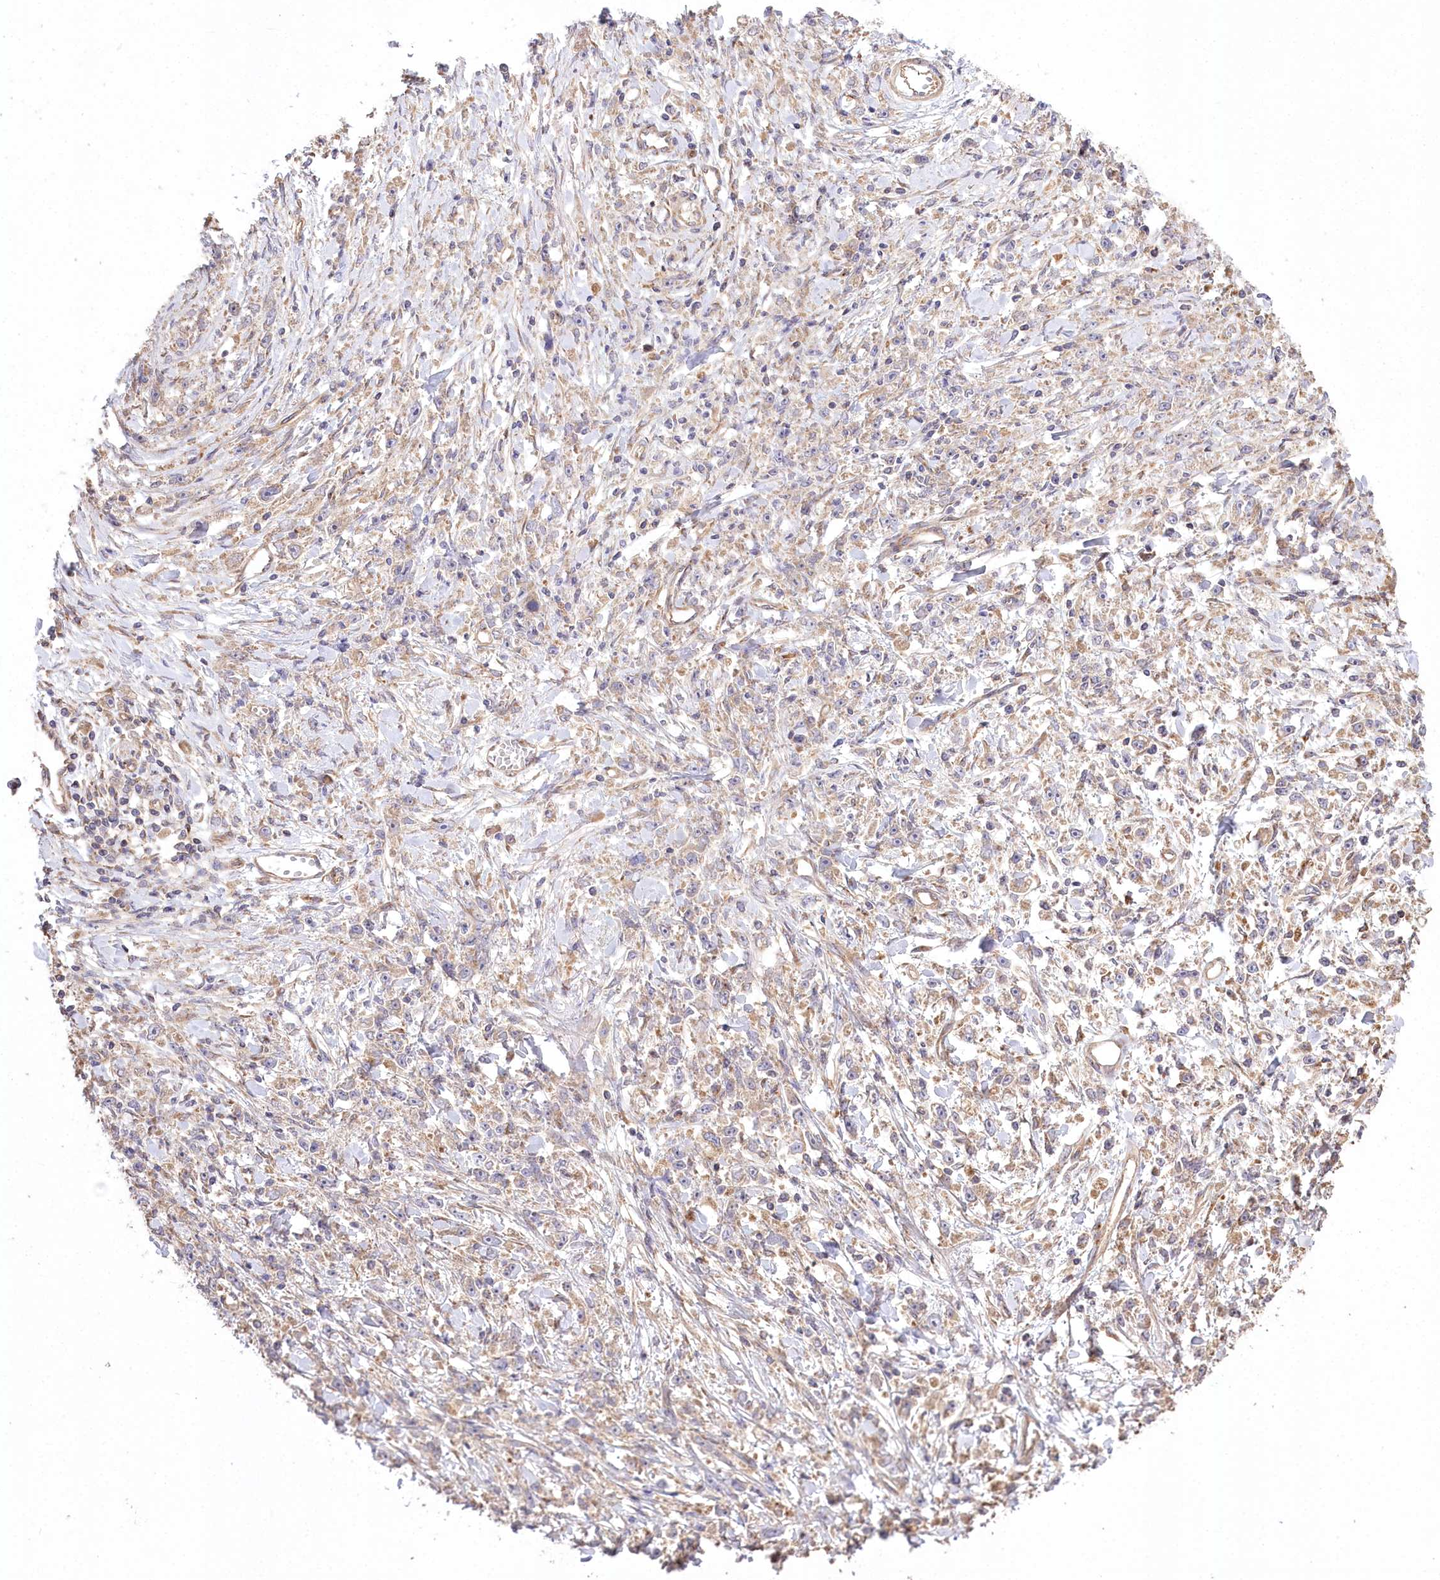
{"staining": {"intensity": "weak", "quantity": "<25%", "location": "cytoplasmic/membranous"}, "tissue": "stomach cancer", "cell_type": "Tumor cells", "image_type": "cancer", "snomed": [{"axis": "morphology", "description": "Adenocarcinoma, NOS"}, {"axis": "topography", "description": "Stomach"}], "caption": "Image shows no protein expression in tumor cells of stomach cancer (adenocarcinoma) tissue. (DAB IHC, high magnification).", "gene": "PRSS53", "patient": {"sex": "female", "age": 59}}